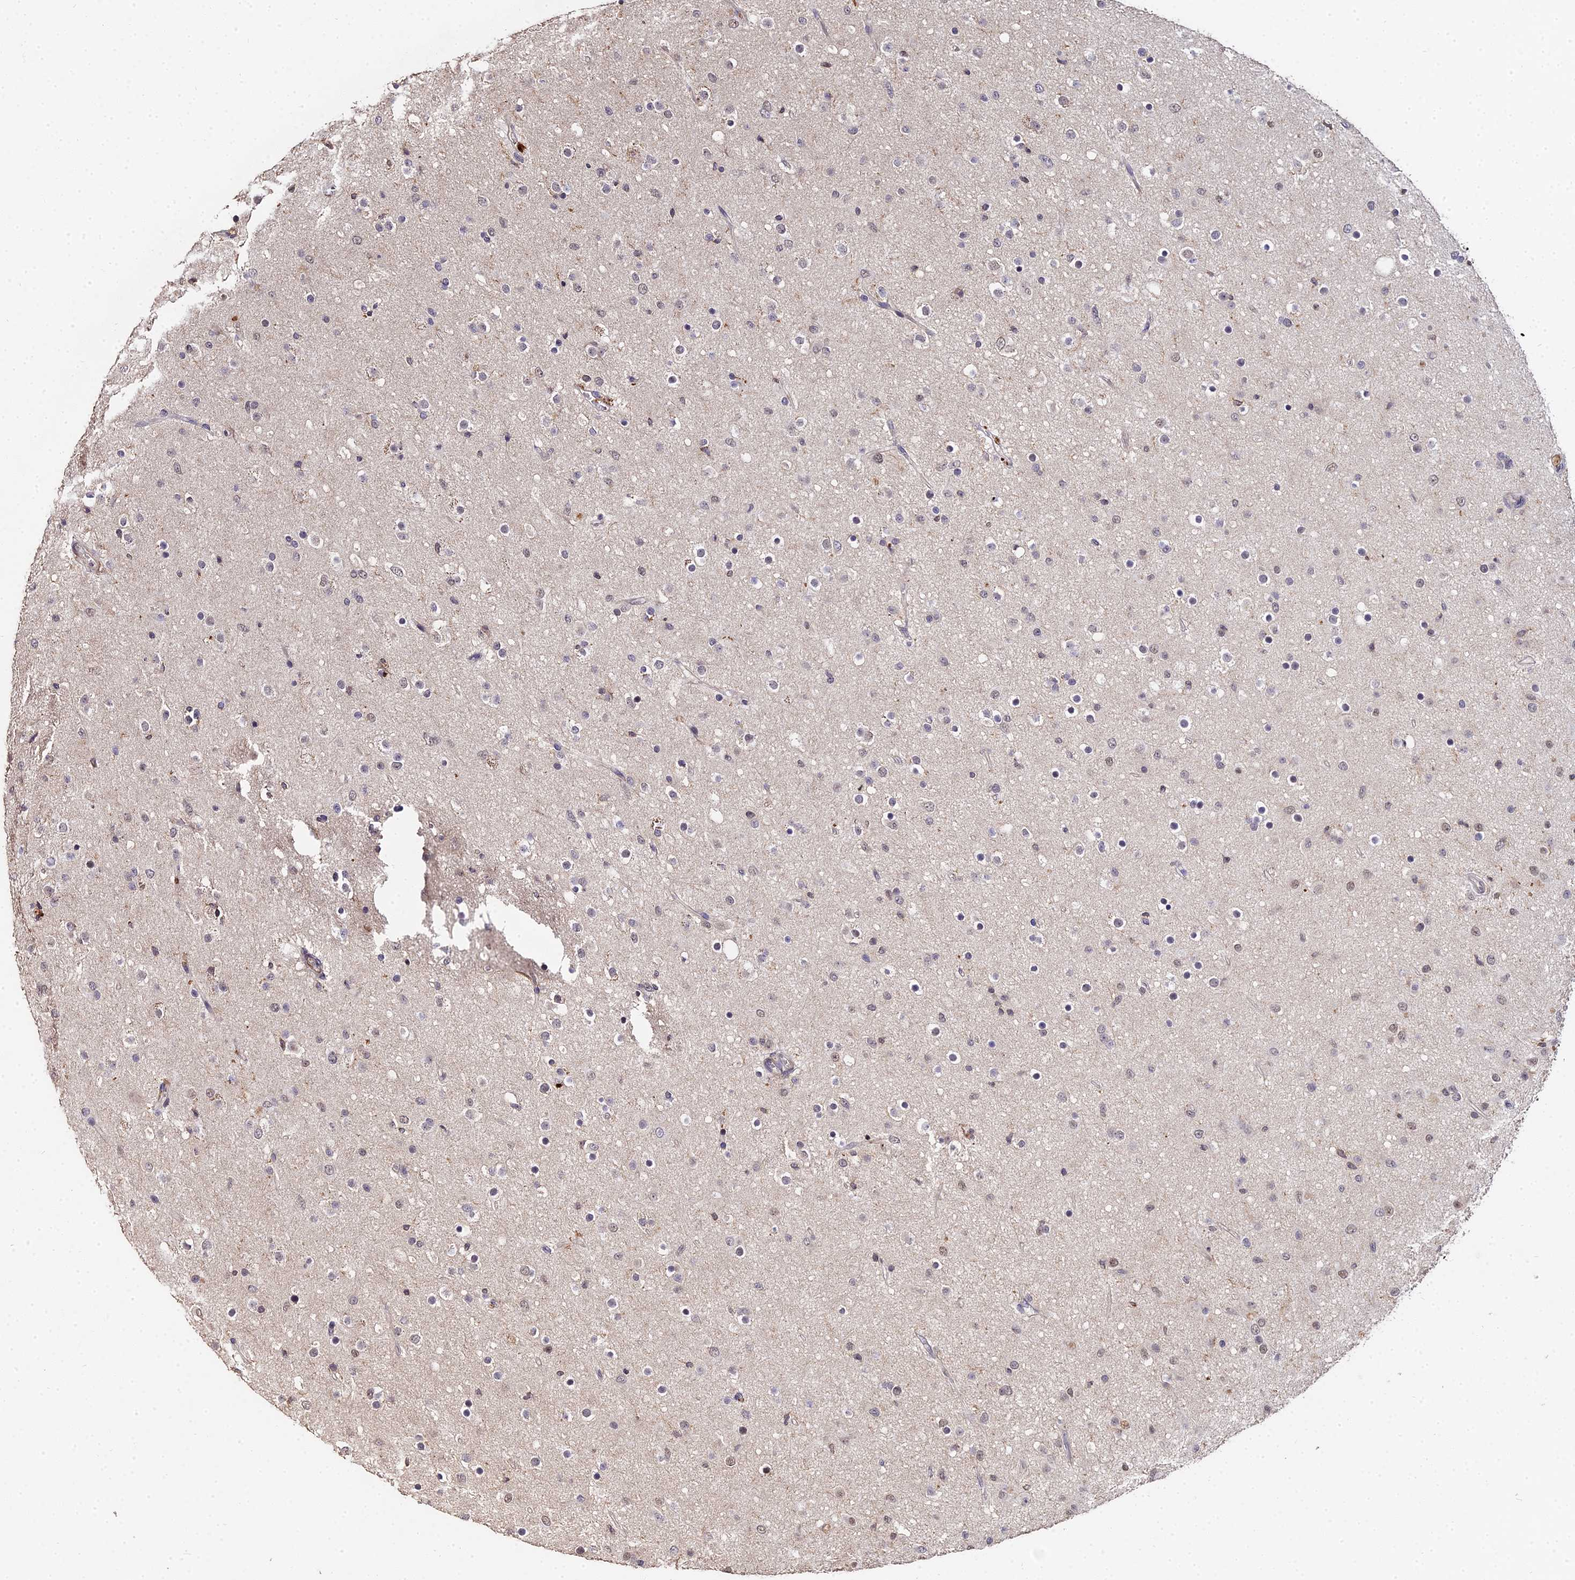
{"staining": {"intensity": "weak", "quantity": "<25%", "location": "nuclear"}, "tissue": "glioma", "cell_type": "Tumor cells", "image_type": "cancer", "snomed": [{"axis": "morphology", "description": "Glioma, malignant, Low grade"}, {"axis": "topography", "description": "Brain"}], "caption": "Tumor cells are negative for brown protein staining in glioma.", "gene": "LSM5", "patient": {"sex": "male", "age": 65}}